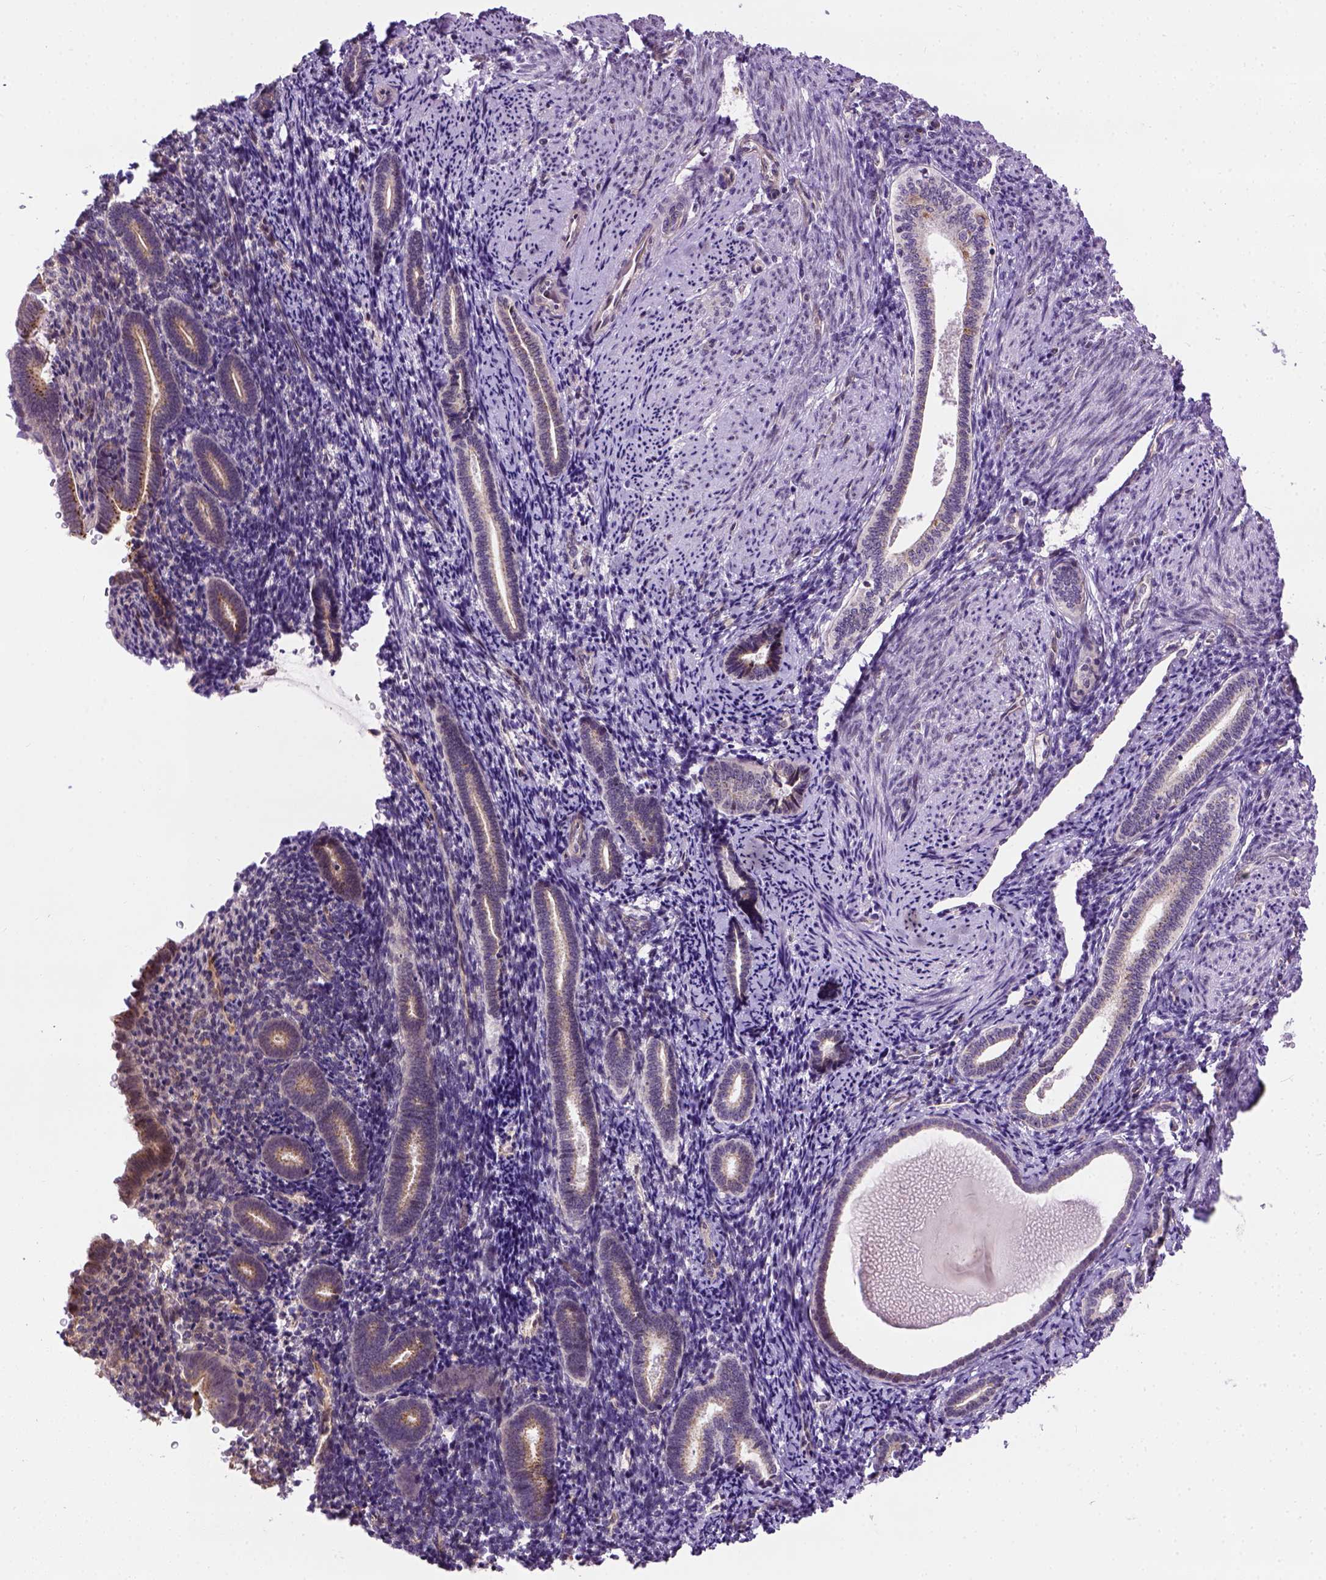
{"staining": {"intensity": "negative", "quantity": "none", "location": "none"}, "tissue": "endometrium", "cell_type": "Cells in endometrial stroma", "image_type": "normal", "snomed": [{"axis": "morphology", "description": "Normal tissue, NOS"}, {"axis": "topography", "description": "Endometrium"}], "caption": "Immunohistochemistry micrograph of normal endometrium: endometrium stained with DAB exhibits no significant protein expression in cells in endometrial stroma.", "gene": "KAZN", "patient": {"sex": "female", "age": 57}}